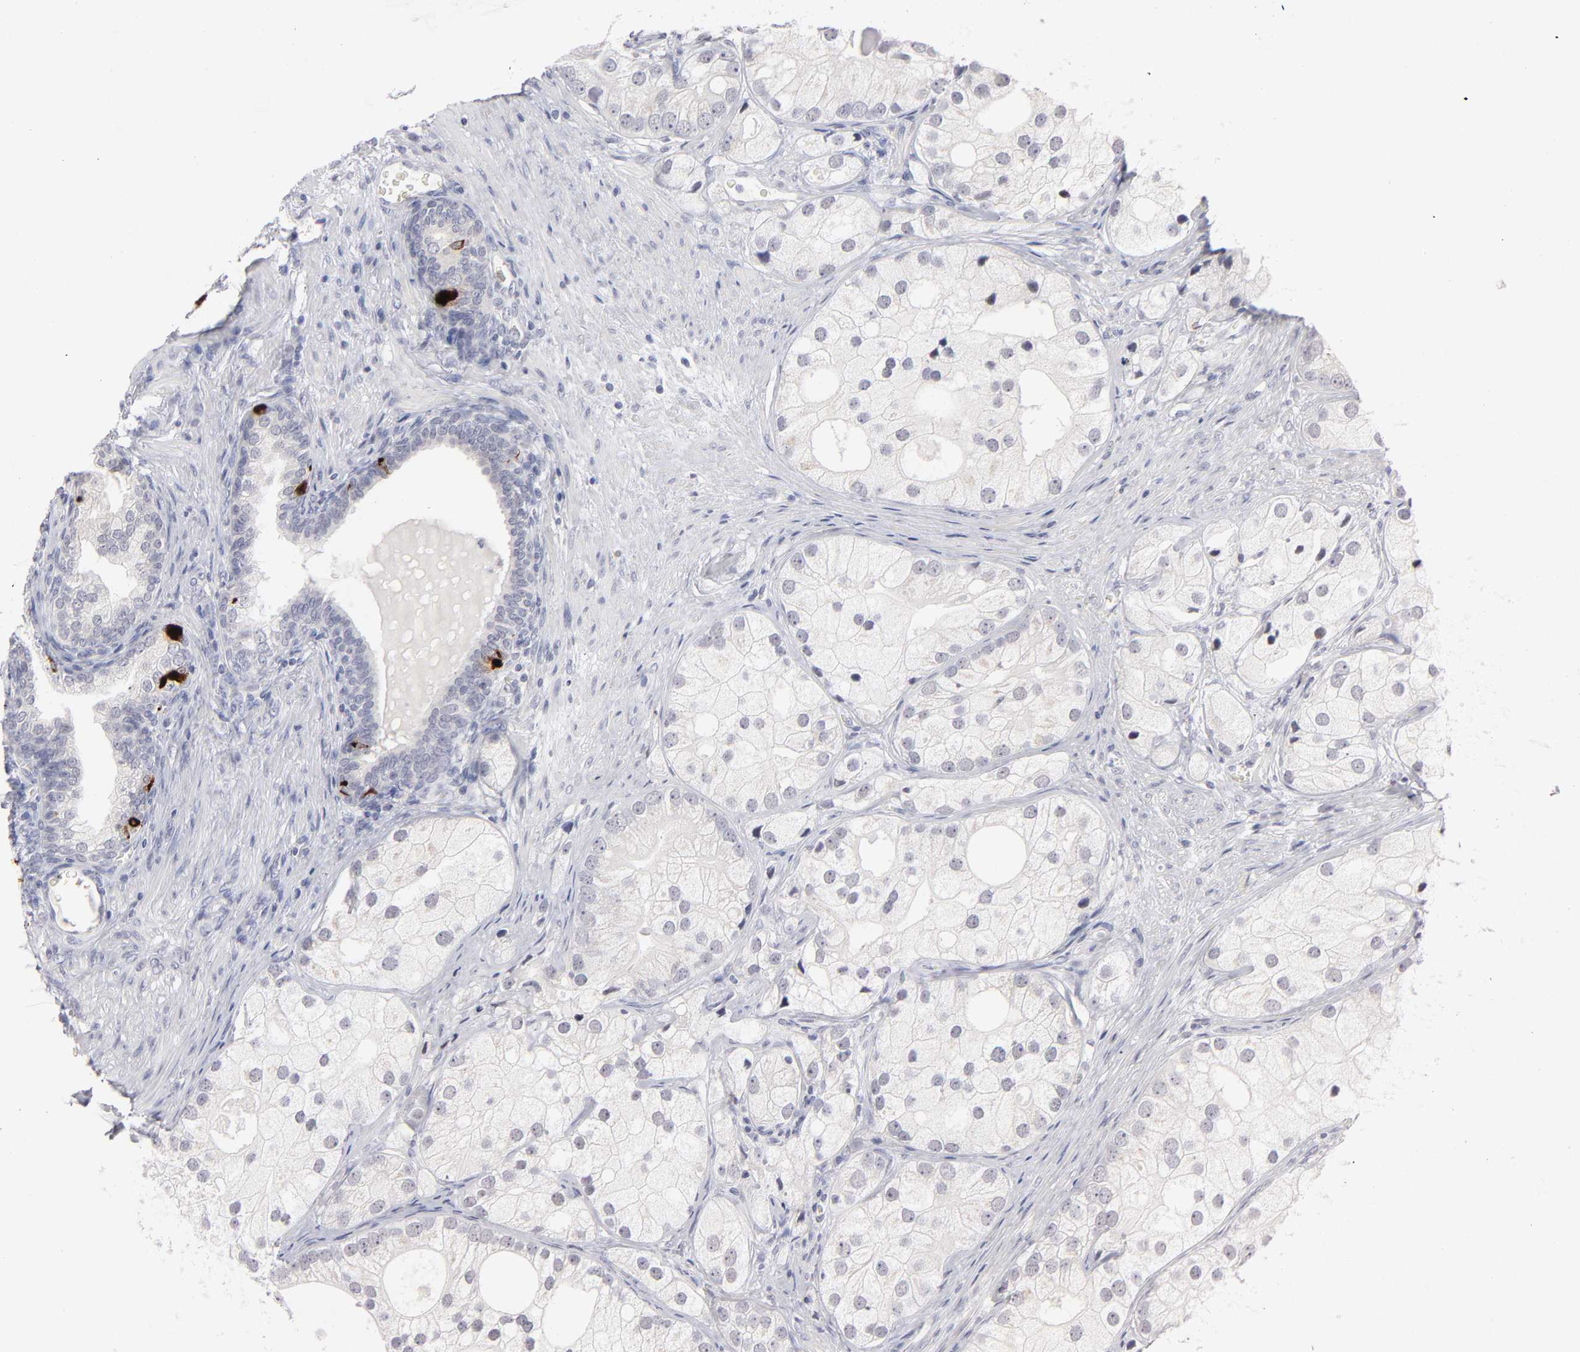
{"staining": {"intensity": "negative", "quantity": "none", "location": "none"}, "tissue": "prostate cancer", "cell_type": "Tumor cells", "image_type": "cancer", "snomed": [{"axis": "morphology", "description": "Adenocarcinoma, Low grade"}, {"axis": "topography", "description": "Prostate"}], "caption": "DAB immunohistochemical staining of prostate cancer (low-grade adenocarcinoma) displays no significant staining in tumor cells.", "gene": "KHNYN", "patient": {"sex": "male", "age": 69}}